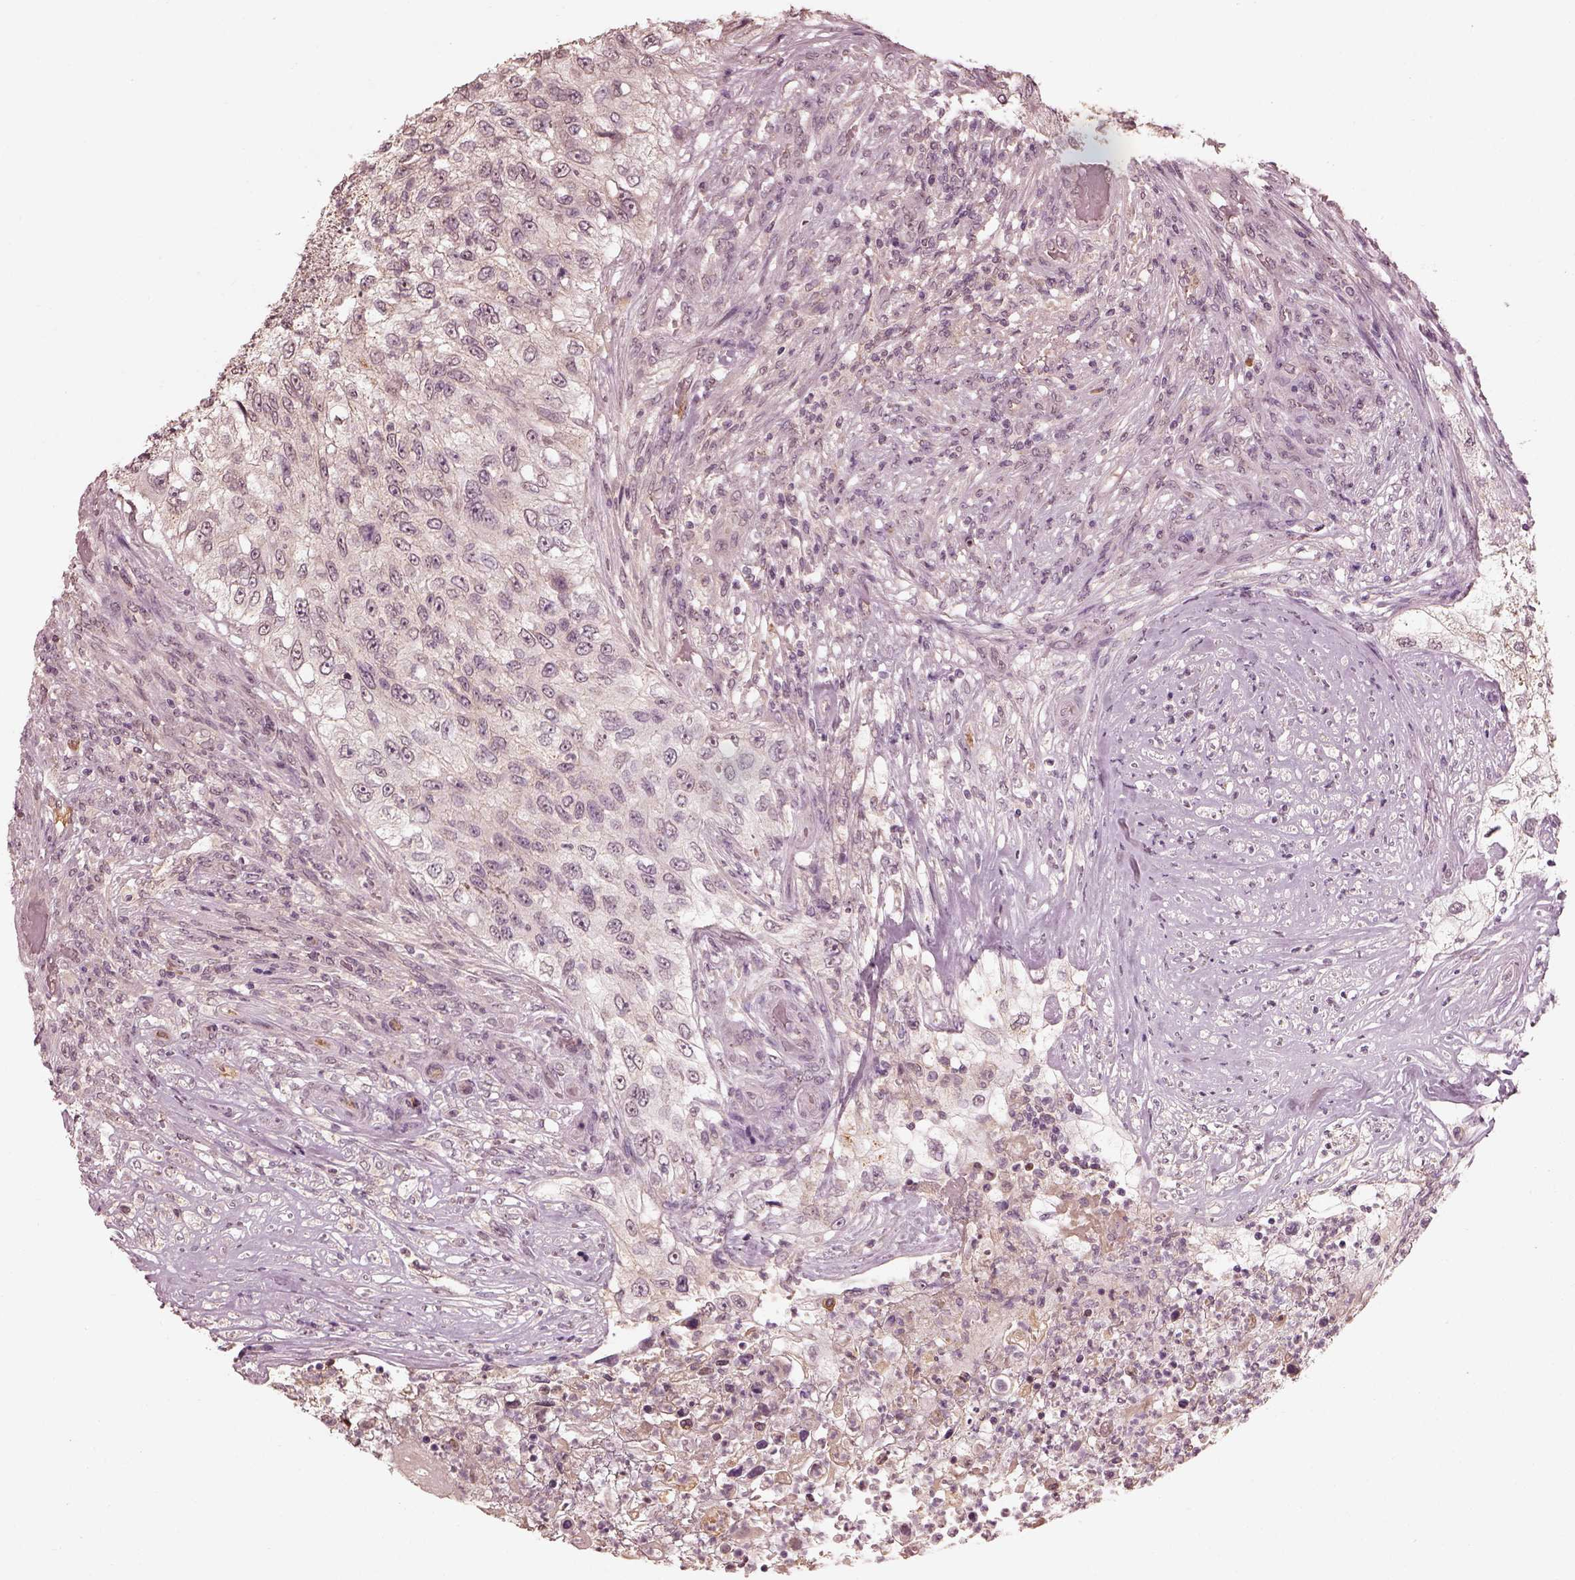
{"staining": {"intensity": "negative", "quantity": "none", "location": "none"}, "tissue": "urothelial cancer", "cell_type": "Tumor cells", "image_type": "cancer", "snomed": [{"axis": "morphology", "description": "Urothelial carcinoma, High grade"}, {"axis": "topography", "description": "Urinary bladder"}], "caption": "Tumor cells show no significant staining in urothelial cancer. Brightfield microscopy of IHC stained with DAB (brown) and hematoxylin (blue), captured at high magnification.", "gene": "CALR3", "patient": {"sex": "female", "age": 60}}